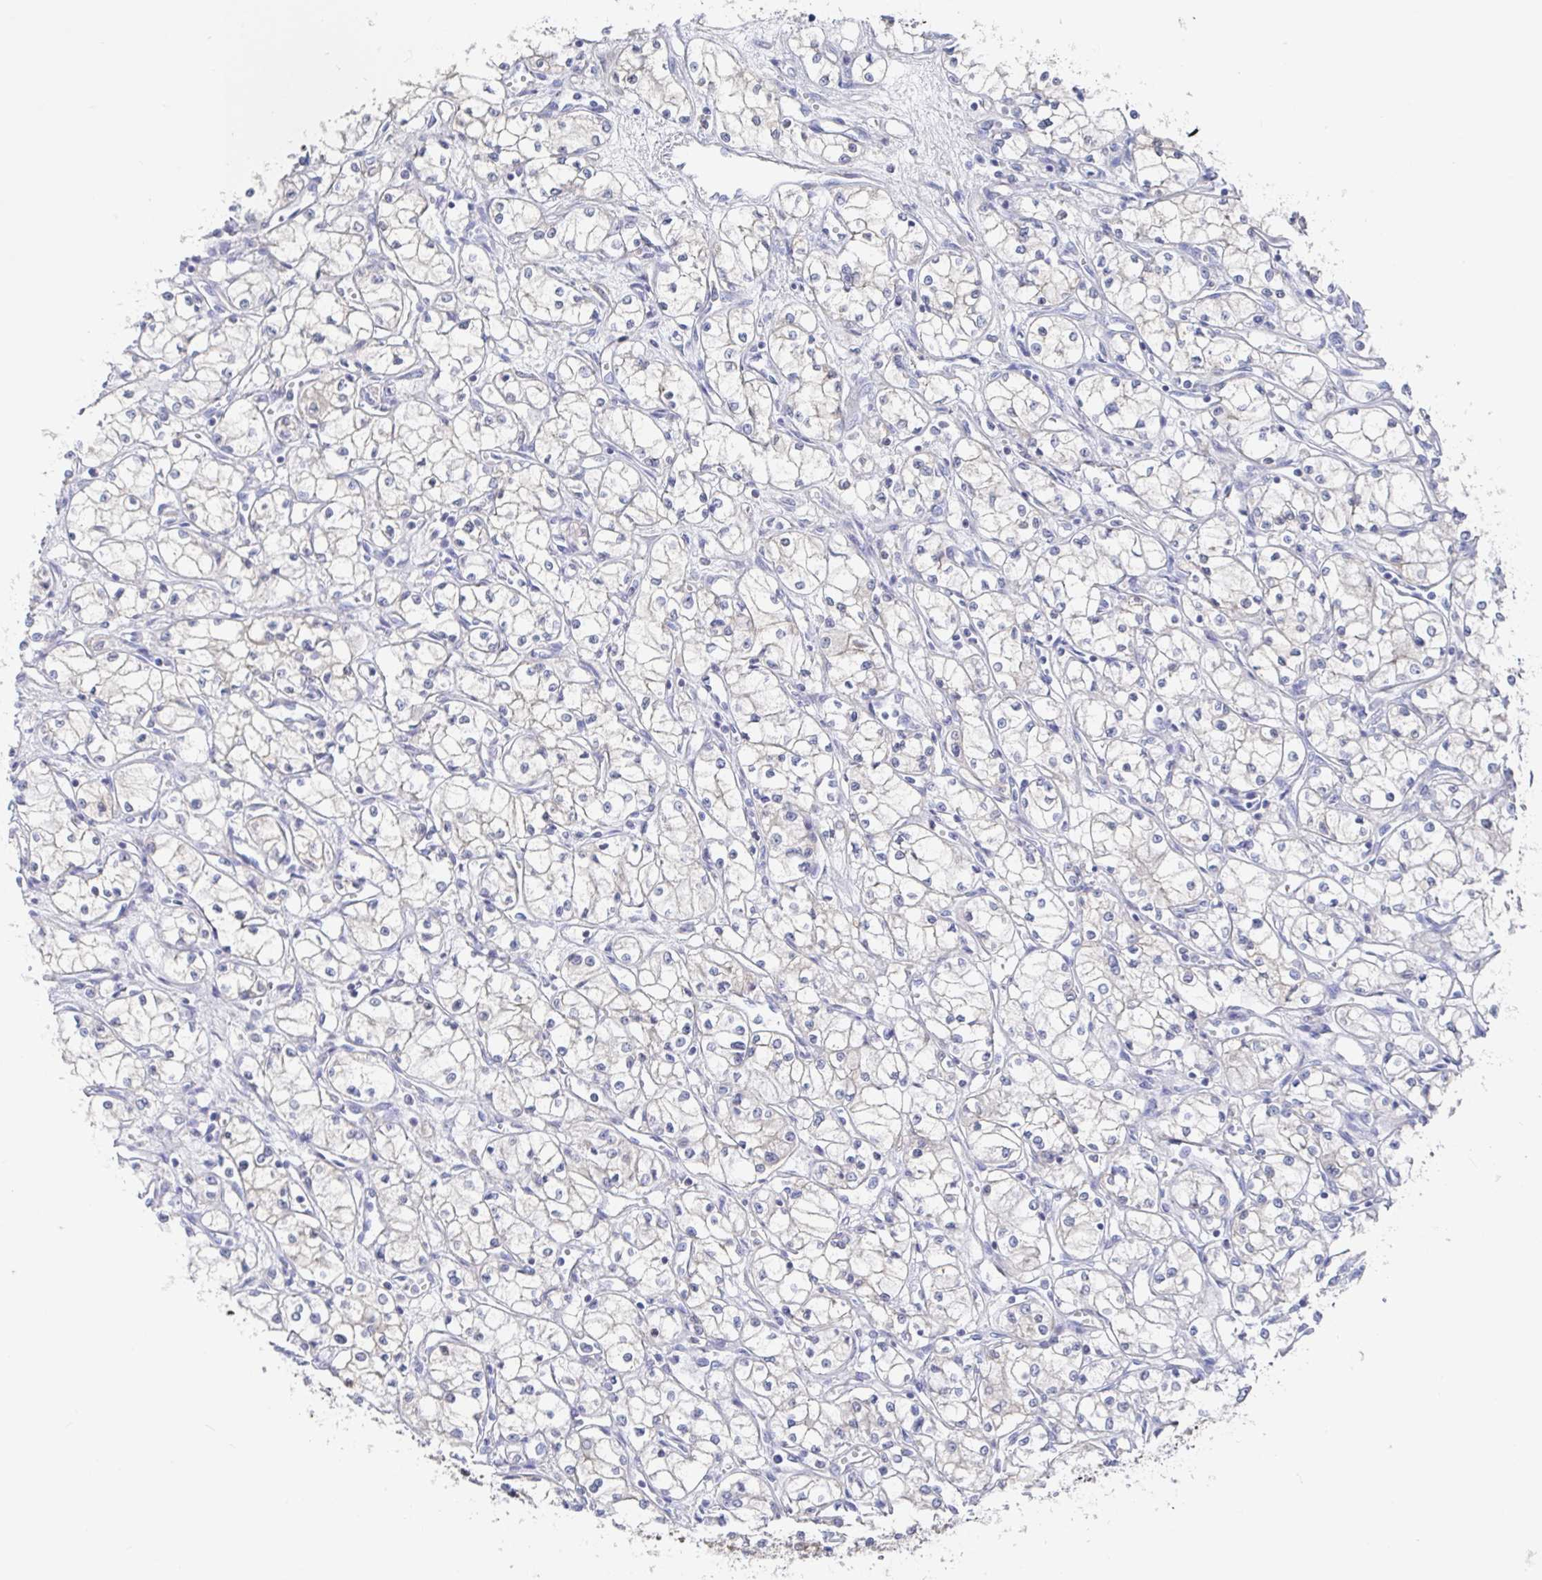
{"staining": {"intensity": "negative", "quantity": "none", "location": "none"}, "tissue": "renal cancer", "cell_type": "Tumor cells", "image_type": "cancer", "snomed": [{"axis": "morphology", "description": "Normal tissue, NOS"}, {"axis": "morphology", "description": "Adenocarcinoma, NOS"}, {"axis": "topography", "description": "Kidney"}], "caption": "DAB (3,3'-diaminobenzidine) immunohistochemical staining of renal cancer exhibits no significant expression in tumor cells. The staining is performed using DAB brown chromogen with nuclei counter-stained in using hematoxylin.", "gene": "GPR148", "patient": {"sex": "male", "age": 59}}